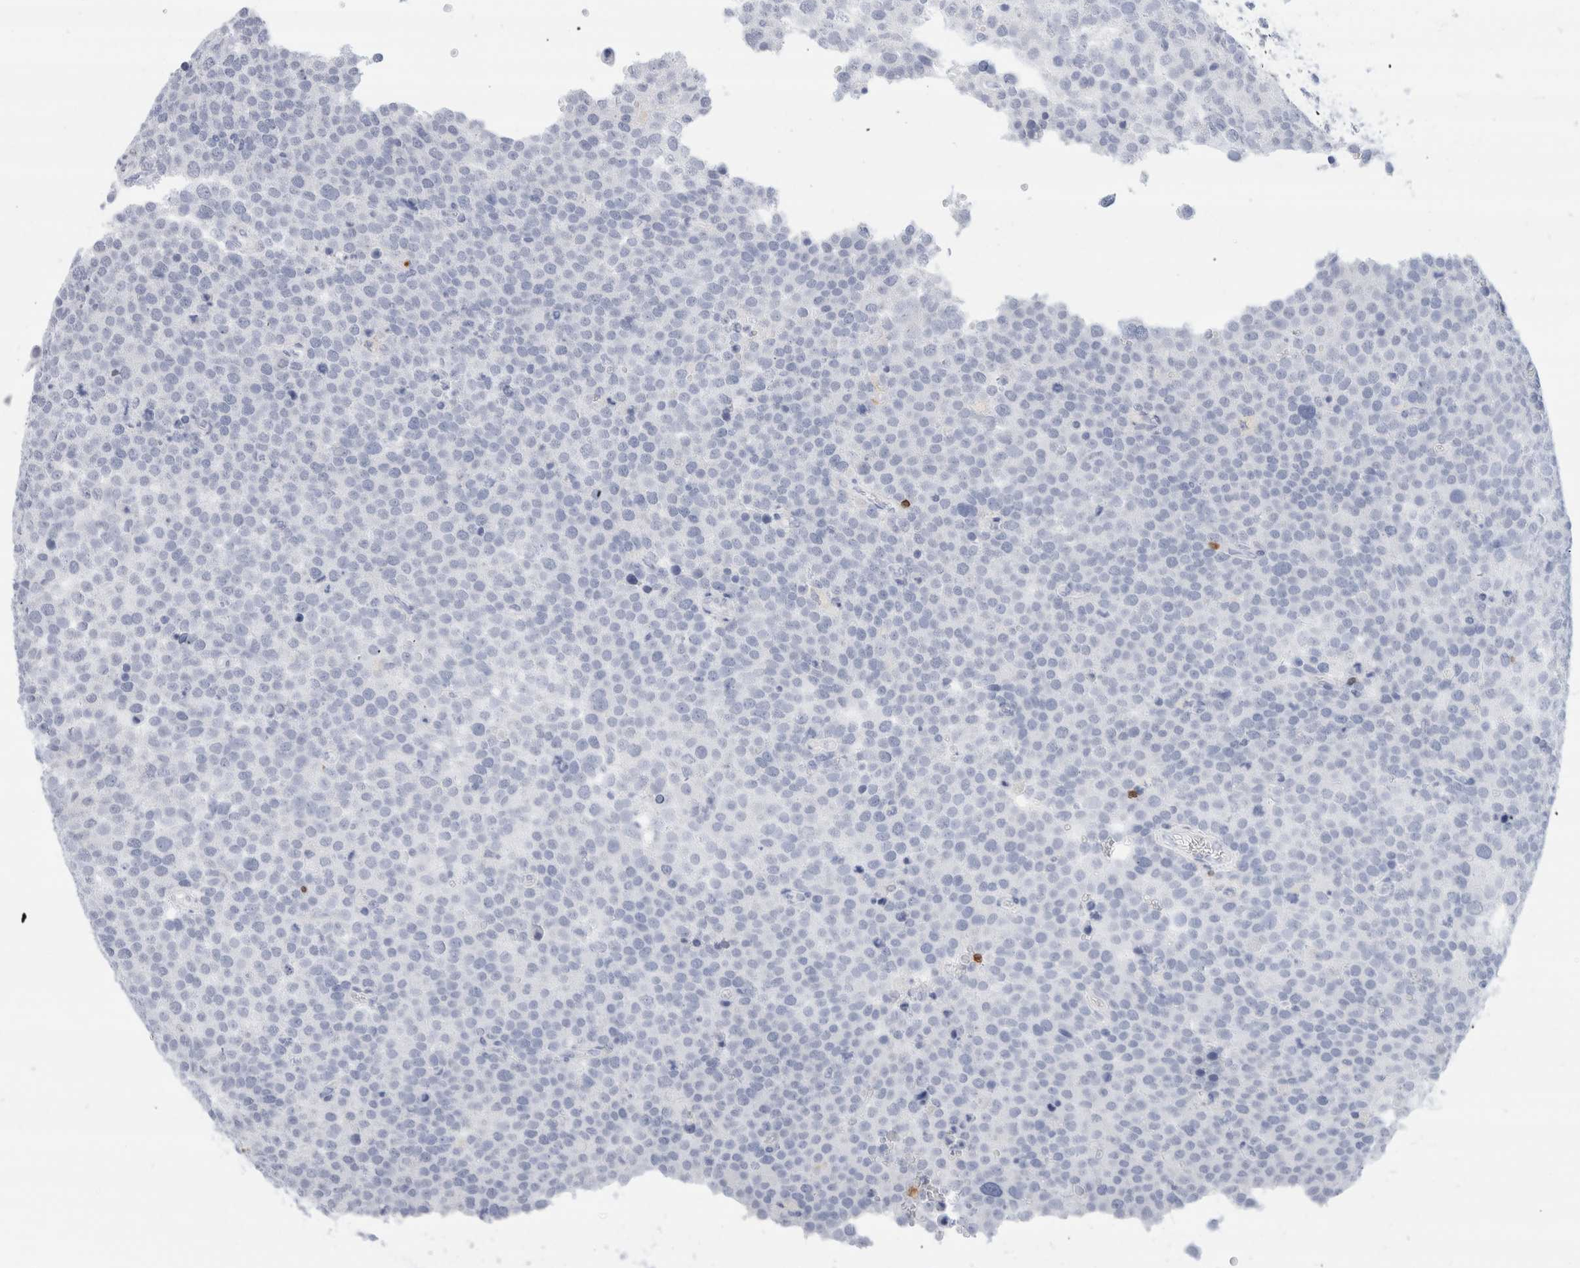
{"staining": {"intensity": "negative", "quantity": "none", "location": "none"}, "tissue": "testis cancer", "cell_type": "Tumor cells", "image_type": "cancer", "snomed": [{"axis": "morphology", "description": "Seminoma, NOS"}, {"axis": "topography", "description": "Testis"}], "caption": "The photomicrograph demonstrates no significant positivity in tumor cells of testis seminoma. Nuclei are stained in blue.", "gene": "ALOX5AP", "patient": {"sex": "male", "age": 71}}